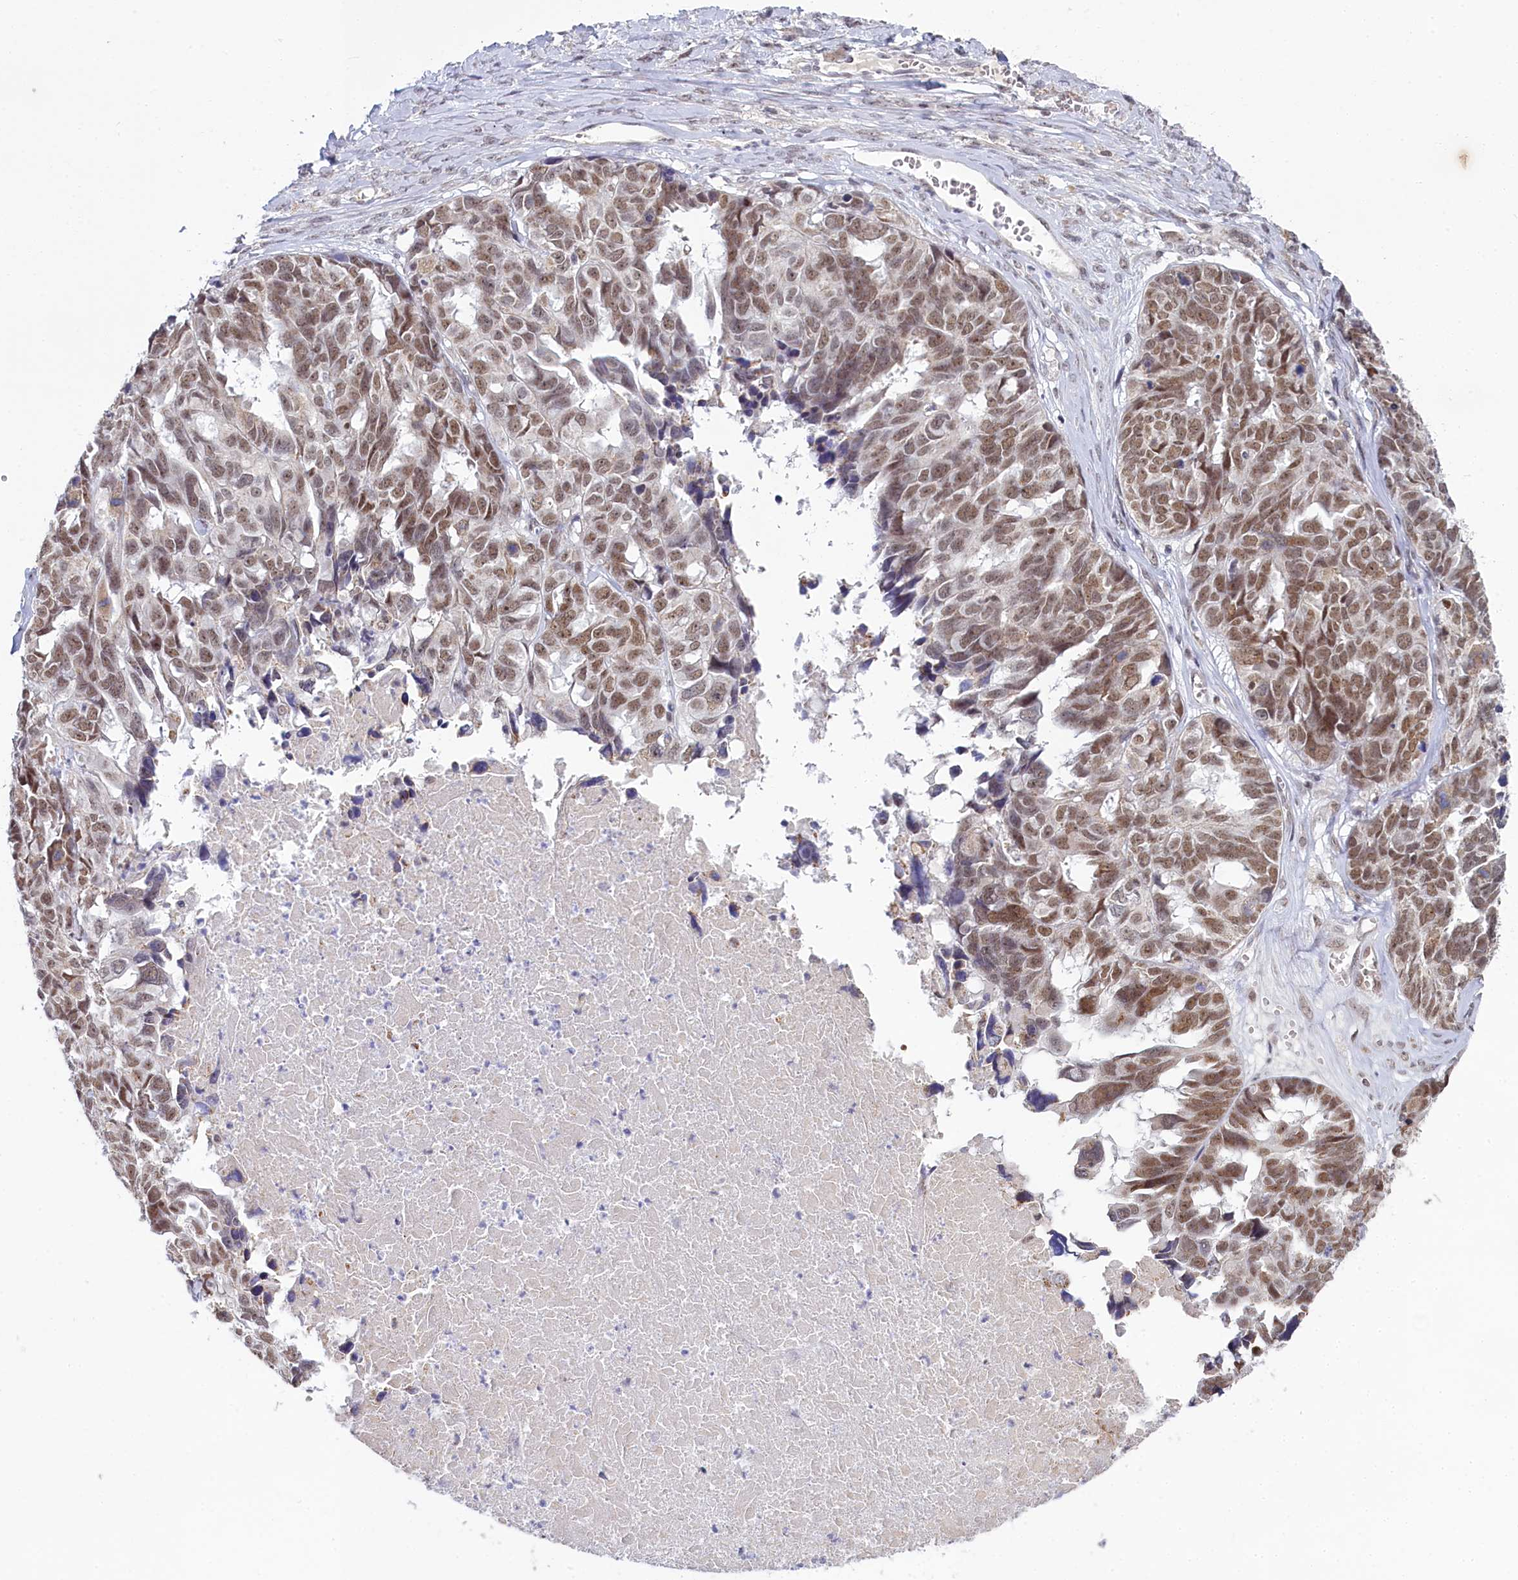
{"staining": {"intensity": "moderate", "quantity": ">75%", "location": "nuclear"}, "tissue": "ovarian cancer", "cell_type": "Tumor cells", "image_type": "cancer", "snomed": [{"axis": "morphology", "description": "Cystadenocarcinoma, serous, NOS"}, {"axis": "topography", "description": "Ovary"}], "caption": "Human serous cystadenocarcinoma (ovarian) stained with a brown dye demonstrates moderate nuclear positive positivity in approximately >75% of tumor cells.", "gene": "PPHLN1", "patient": {"sex": "female", "age": 79}}